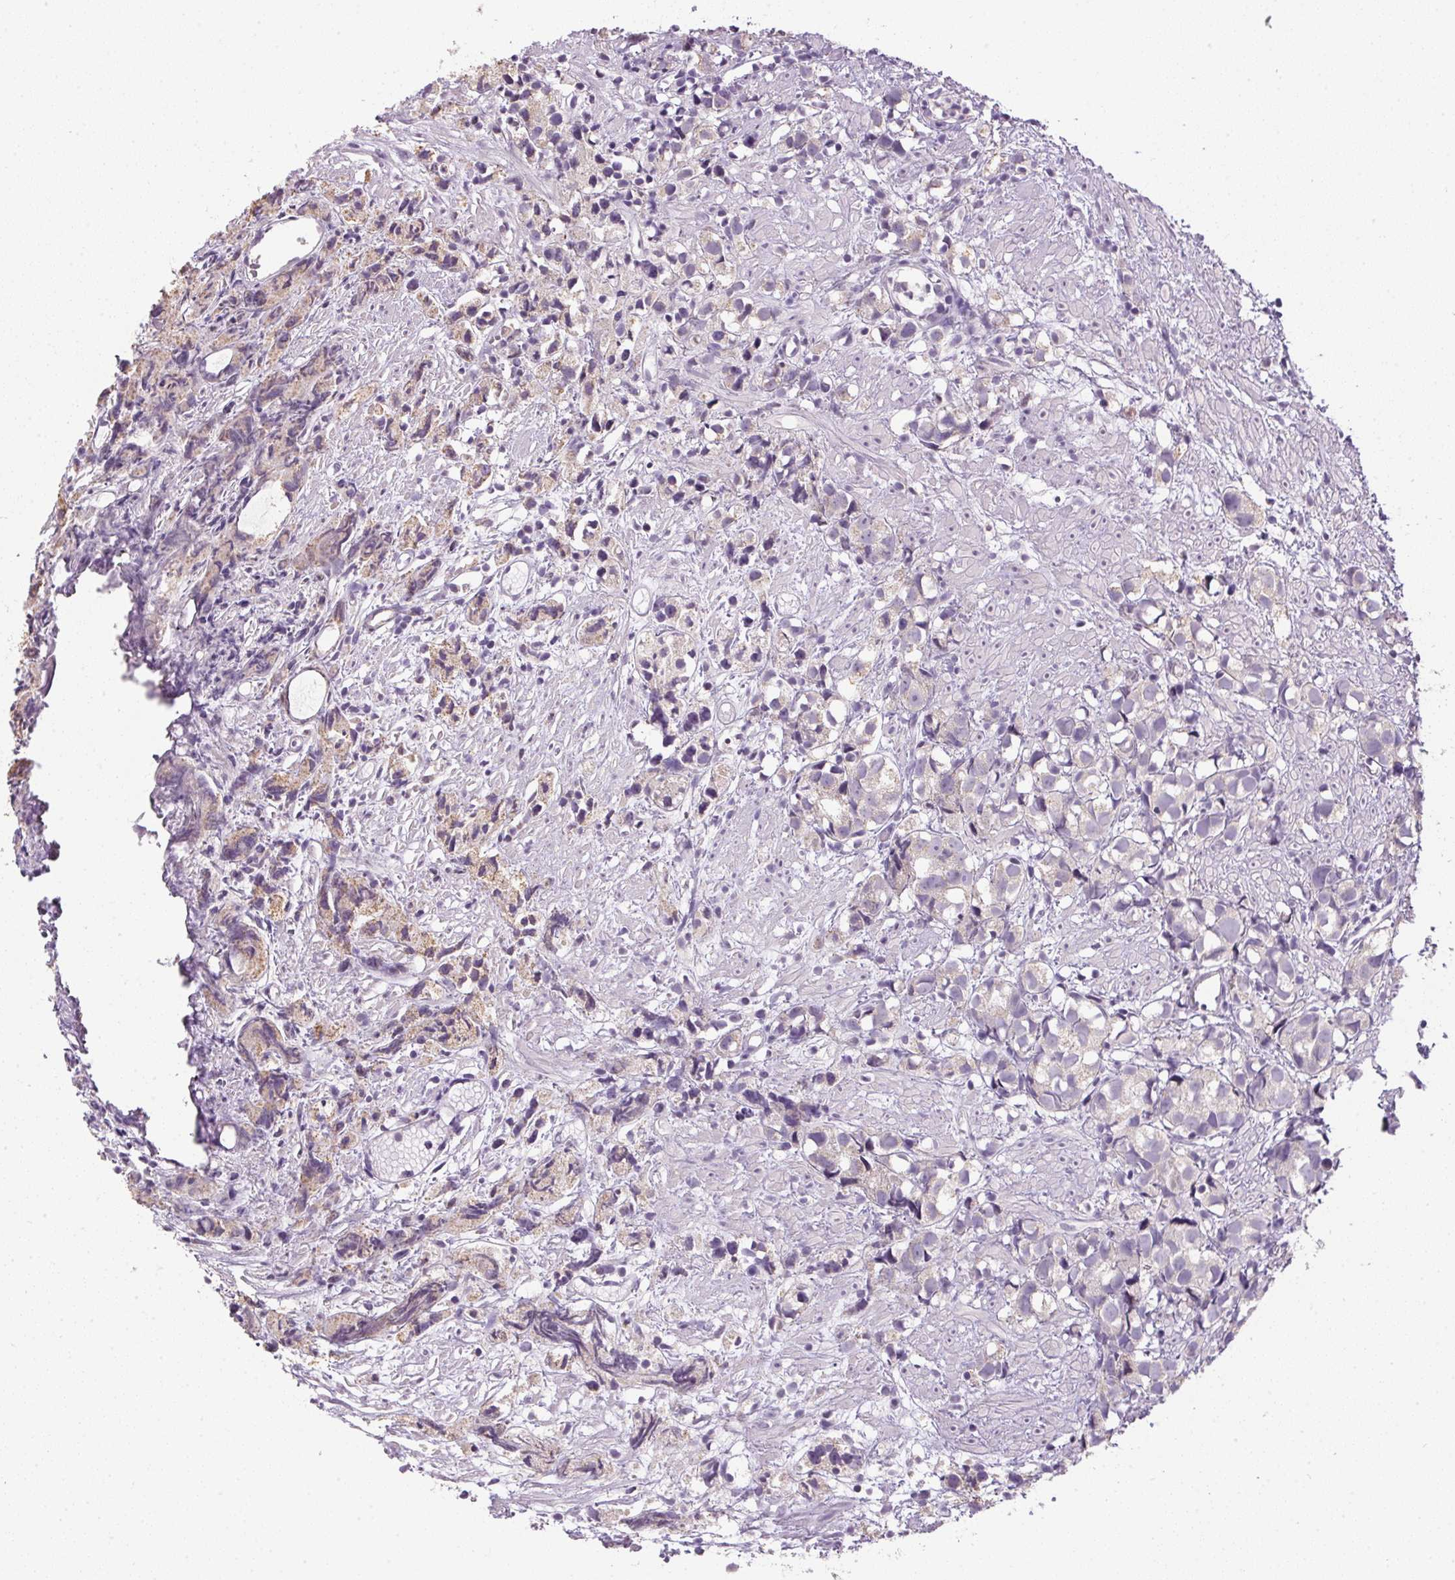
{"staining": {"intensity": "weak", "quantity": "<25%", "location": "cytoplasmic/membranous"}, "tissue": "prostate cancer", "cell_type": "Tumor cells", "image_type": "cancer", "snomed": [{"axis": "morphology", "description": "Adenocarcinoma, High grade"}, {"axis": "topography", "description": "Prostate"}], "caption": "There is no significant expression in tumor cells of prostate cancer (adenocarcinoma (high-grade)).", "gene": "SPACA9", "patient": {"sex": "male", "age": 68}}